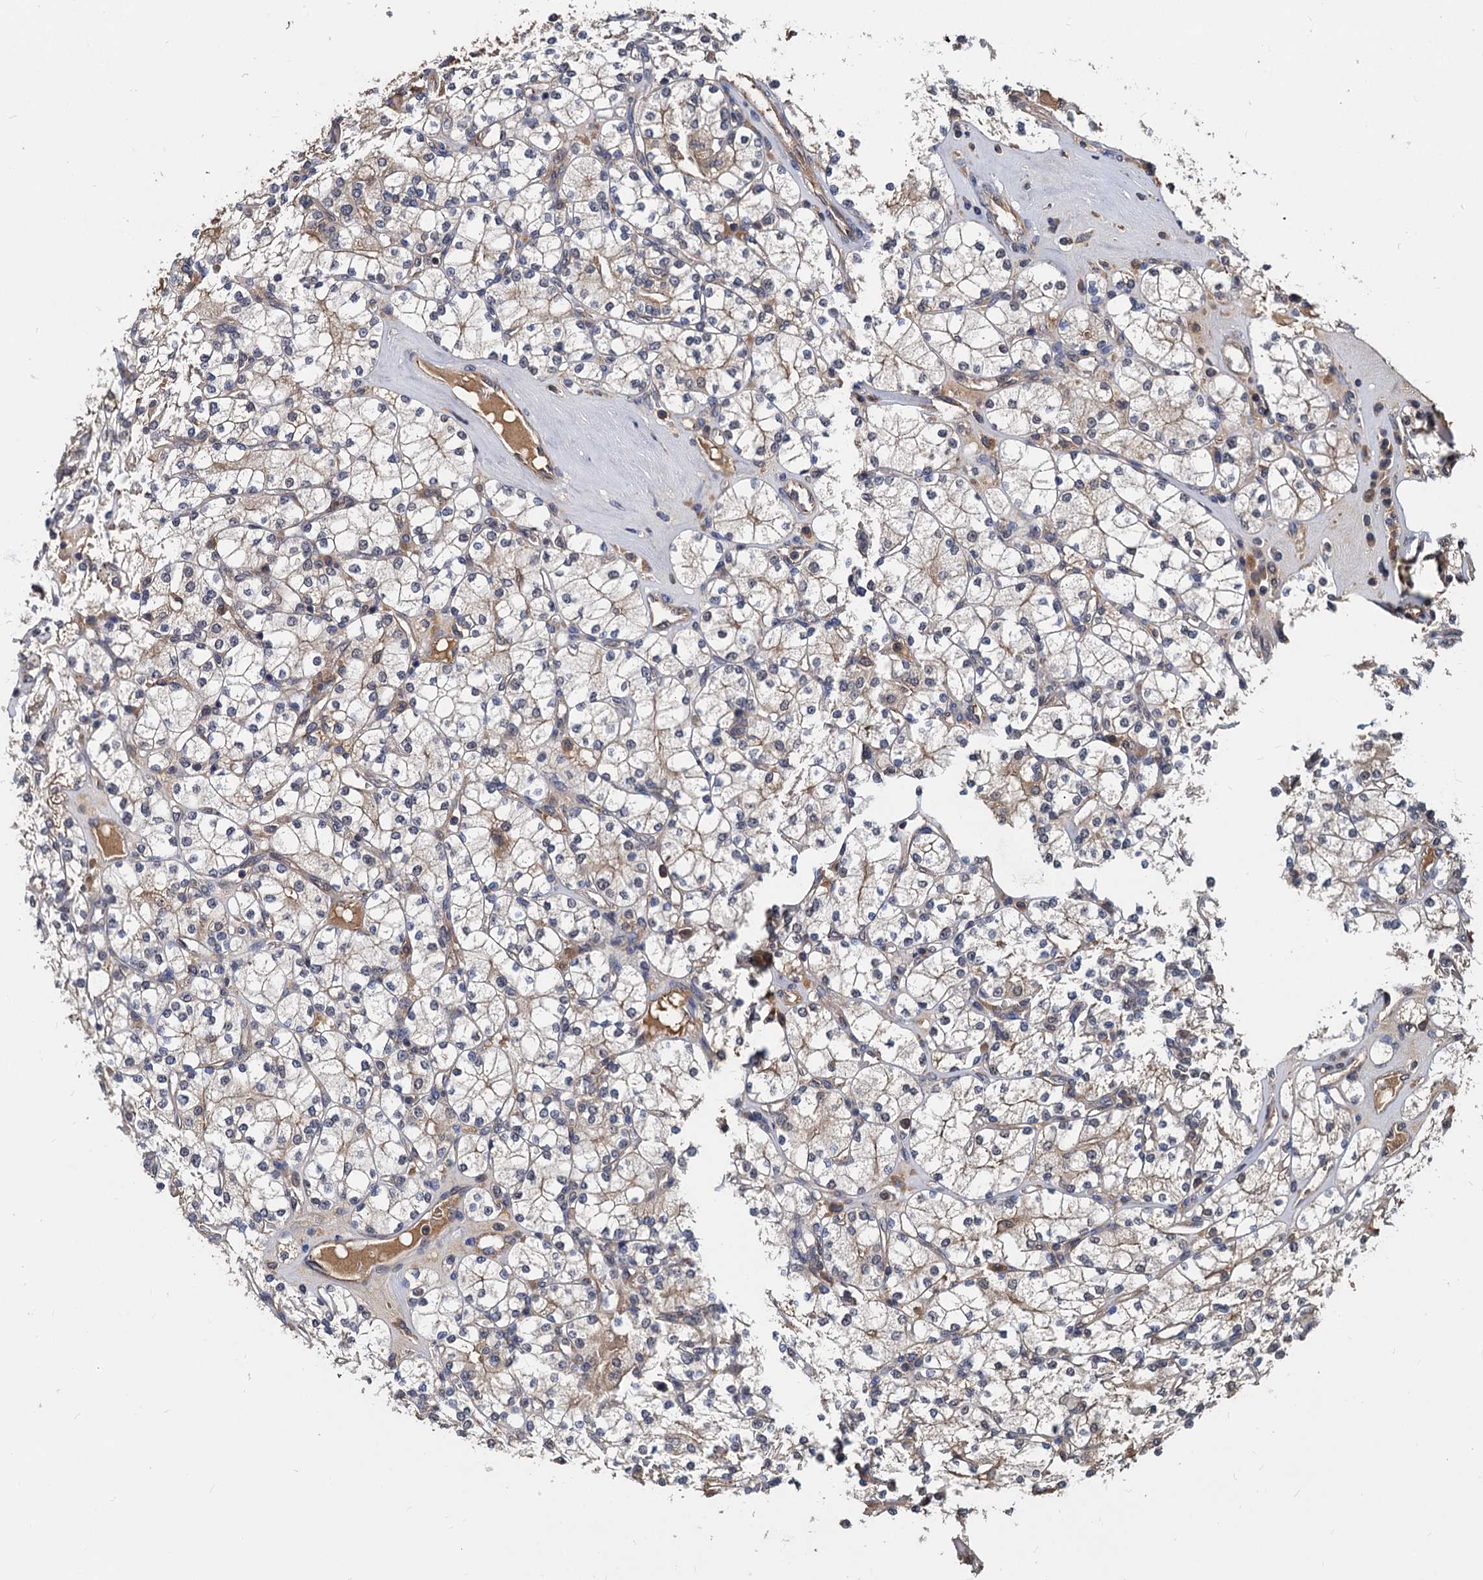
{"staining": {"intensity": "weak", "quantity": "<25%", "location": "cytoplasmic/membranous"}, "tissue": "renal cancer", "cell_type": "Tumor cells", "image_type": "cancer", "snomed": [{"axis": "morphology", "description": "Adenocarcinoma, NOS"}, {"axis": "topography", "description": "Kidney"}], "caption": "Tumor cells are negative for brown protein staining in renal adenocarcinoma. (Stains: DAB (3,3'-diaminobenzidine) IHC with hematoxylin counter stain, Microscopy: brightfield microscopy at high magnification).", "gene": "PSMD4", "patient": {"sex": "male", "age": 77}}